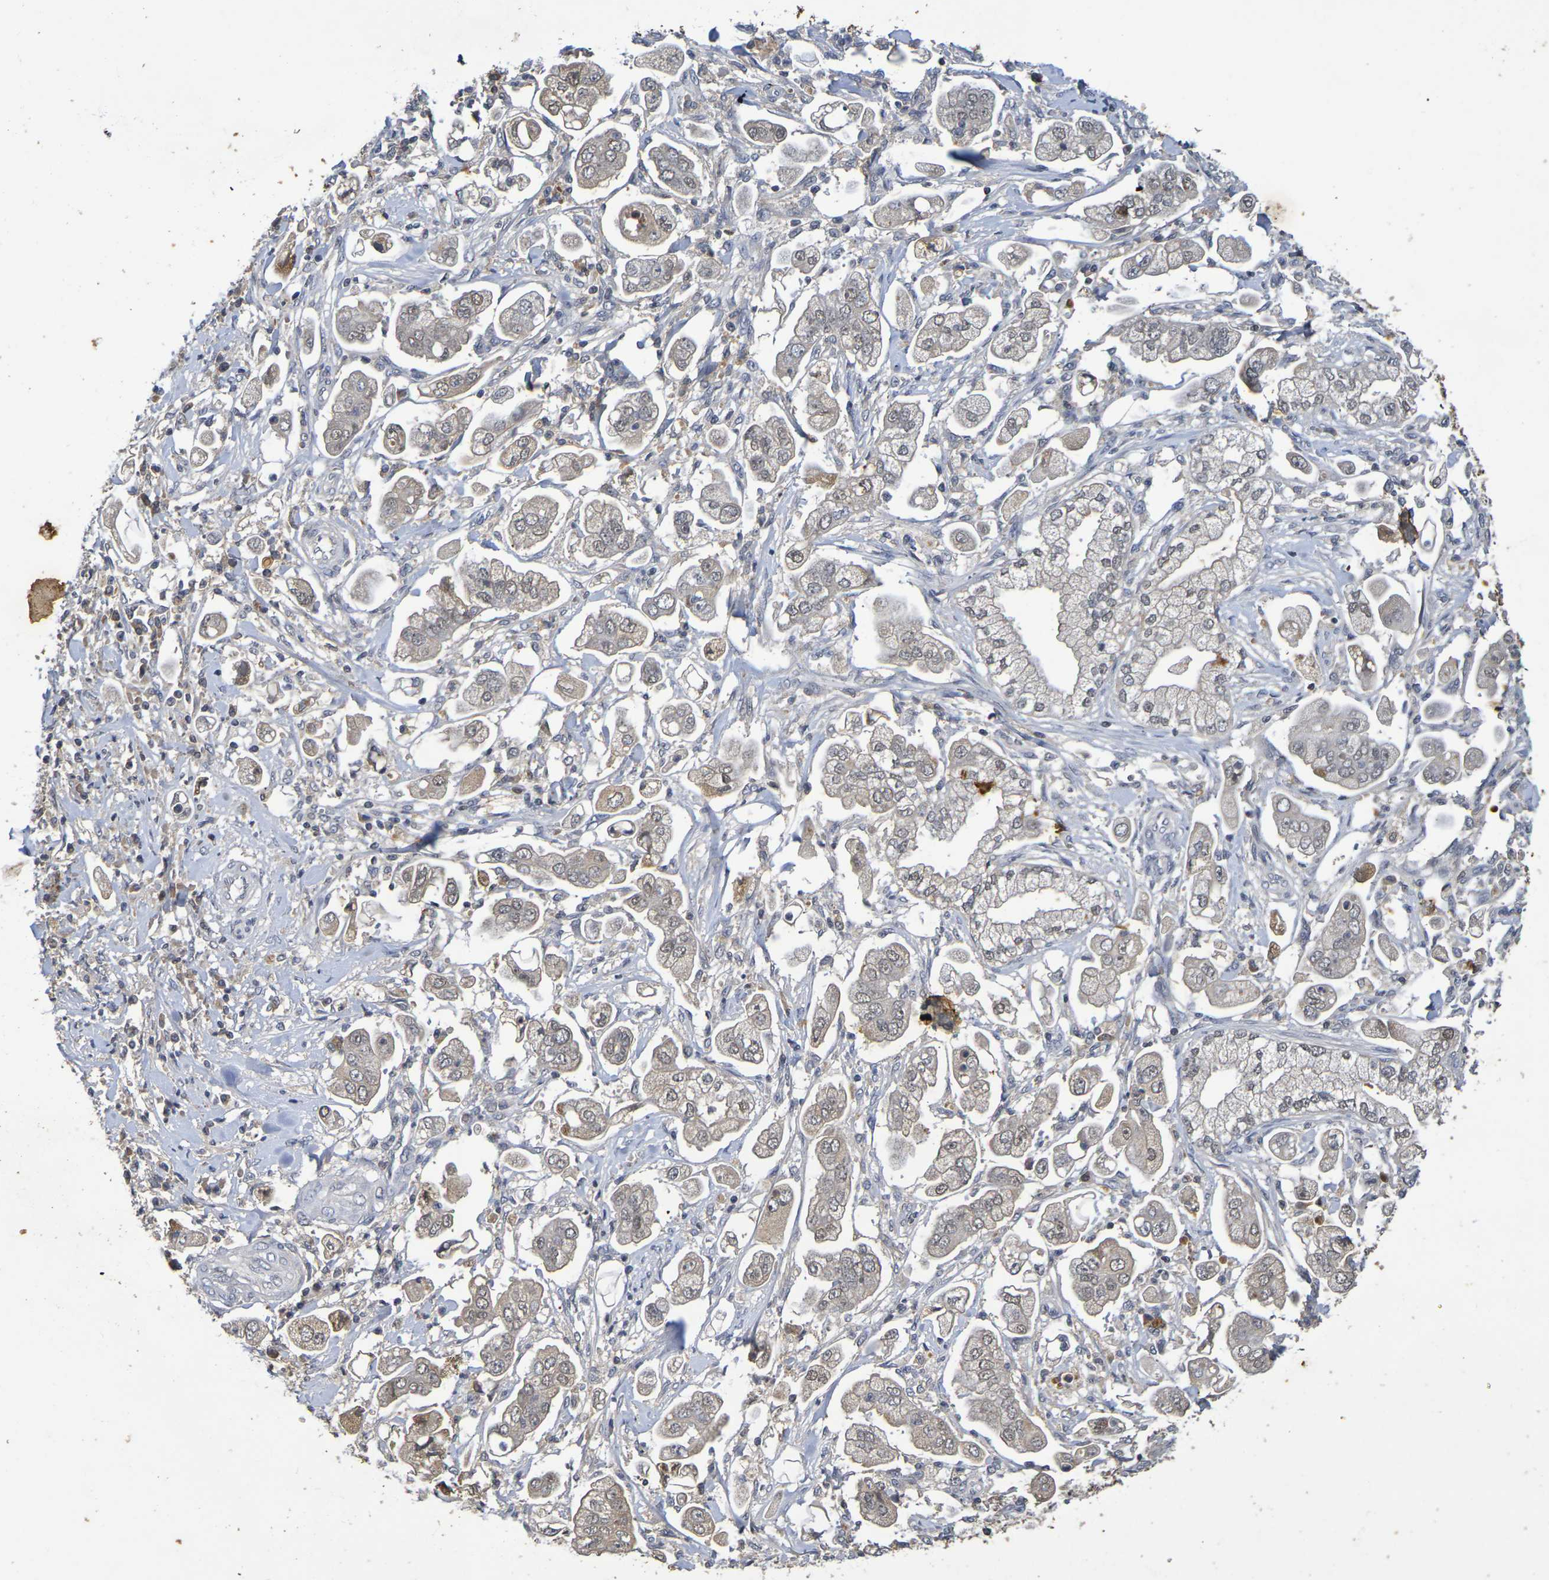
{"staining": {"intensity": "weak", "quantity": "25%-75%", "location": "cytoplasmic/membranous"}, "tissue": "stomach cancer", "cell_type": "Tumor cells", "image_type": "cancer", "snomed": [{"axis": "morphology", "description": "Adenocarcinoma, NOS"}, {"axis": "topography", "description": "Stomach"}], "caption": "Weak cytoplasmic/membranous expression is present in about 25%-75% of tumor cells in stomach cancer (adenocarcinoma).", "gene": "TERF2", "patient": {"sex": "male", "age": 62}}